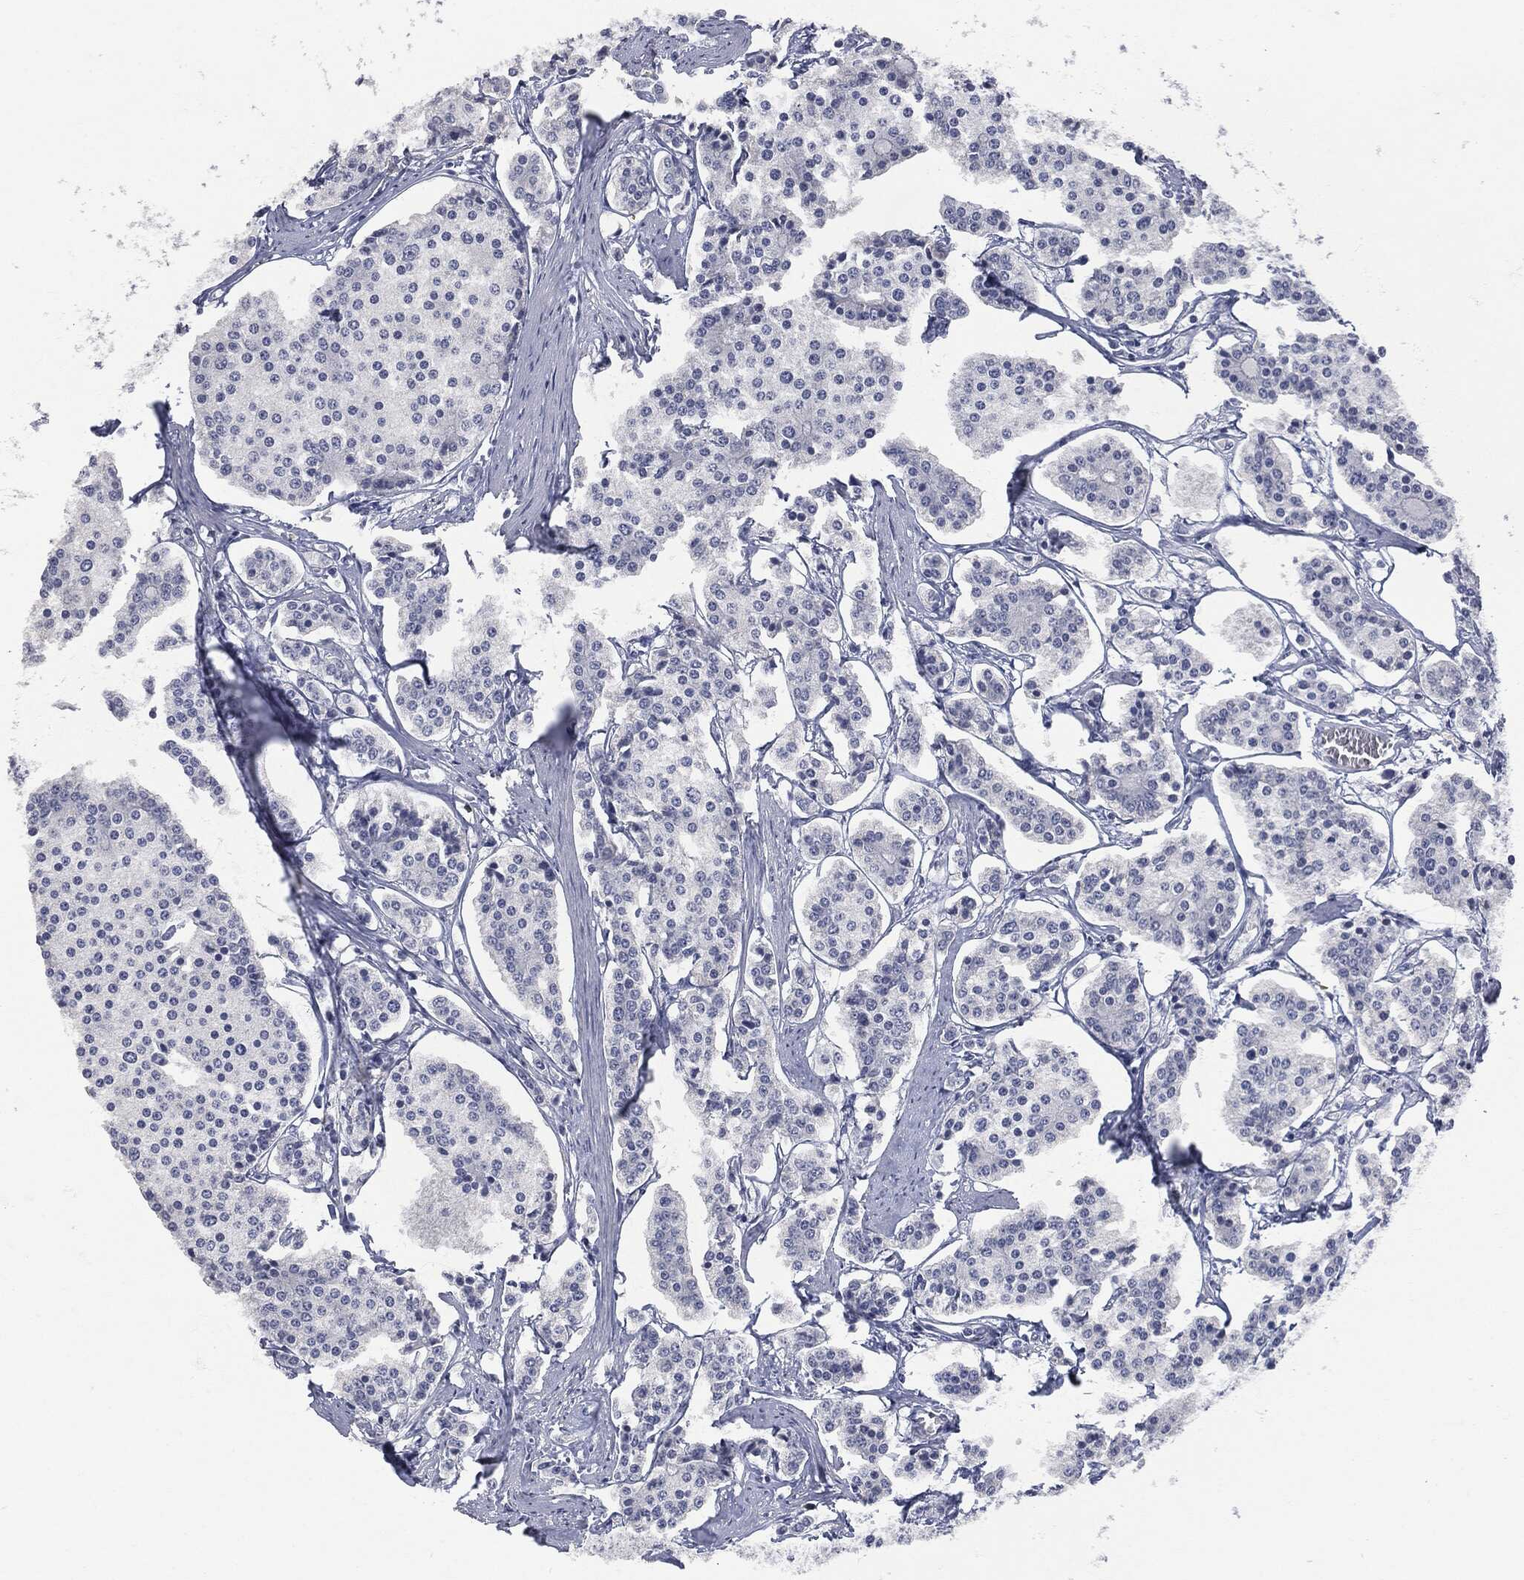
{"staining": {"intensity": "negative", "quantity": "none", "location": "none"}, "tissue": "carcinoid", "cell_type": "Tumor cells", "image_type": "cancer", "snomed": [{"axis": "morphology", "description": "Carcinoid, malignant, NOS"}, {"axis": "topography", "description": "Small intestine"}], "caption": "The image reveals no staining of tumor cells in carcinoid.", "gene": "UBE2C", "patient": {"sex": "female", "age": 65}}